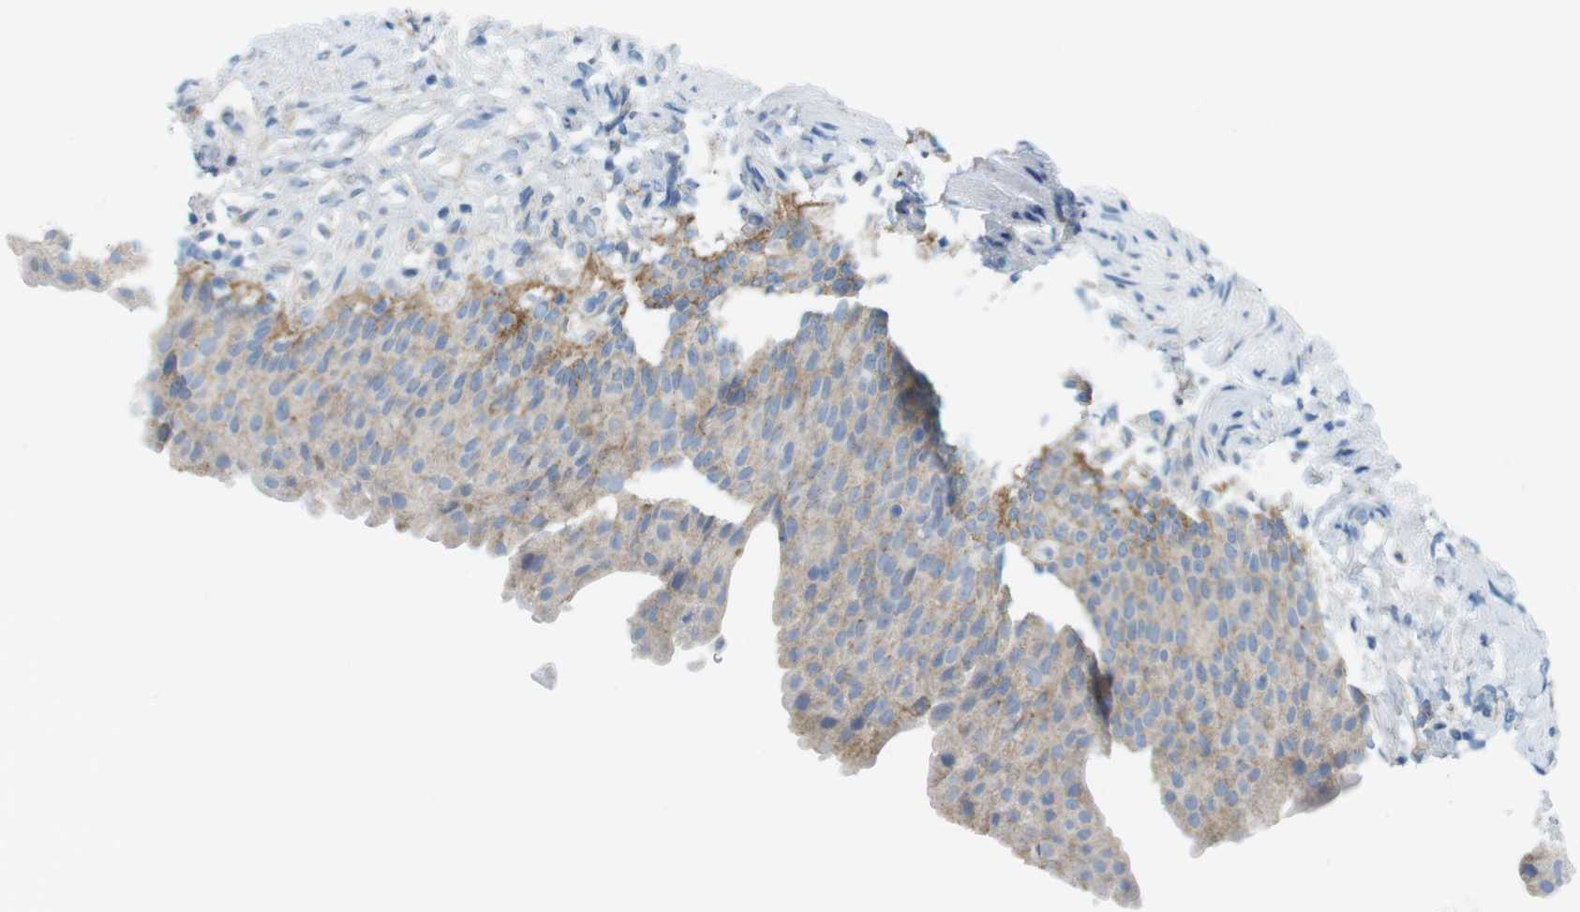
{"staining": {"intensity": "moderate", "quantity": "<25%", "location": "cytoplasmic/membranous"}, "tissue": "urinary bladder", "cell_type": "Urothelial cells", "image_type": "normal", "snomed": [{"axis": "morphology", "description": "Normal tissue, NOS"}, {"axis": "topography", "description": "Urinary bladder"}], "caption": "Protein staining of unremarkable urinary bladder exhibits moderate cytoplasmic/membranous positivity in approximately <25% of urothelial cells.", "gene": "VAMP1", "patient": {"sex": "female", "age": 79}}